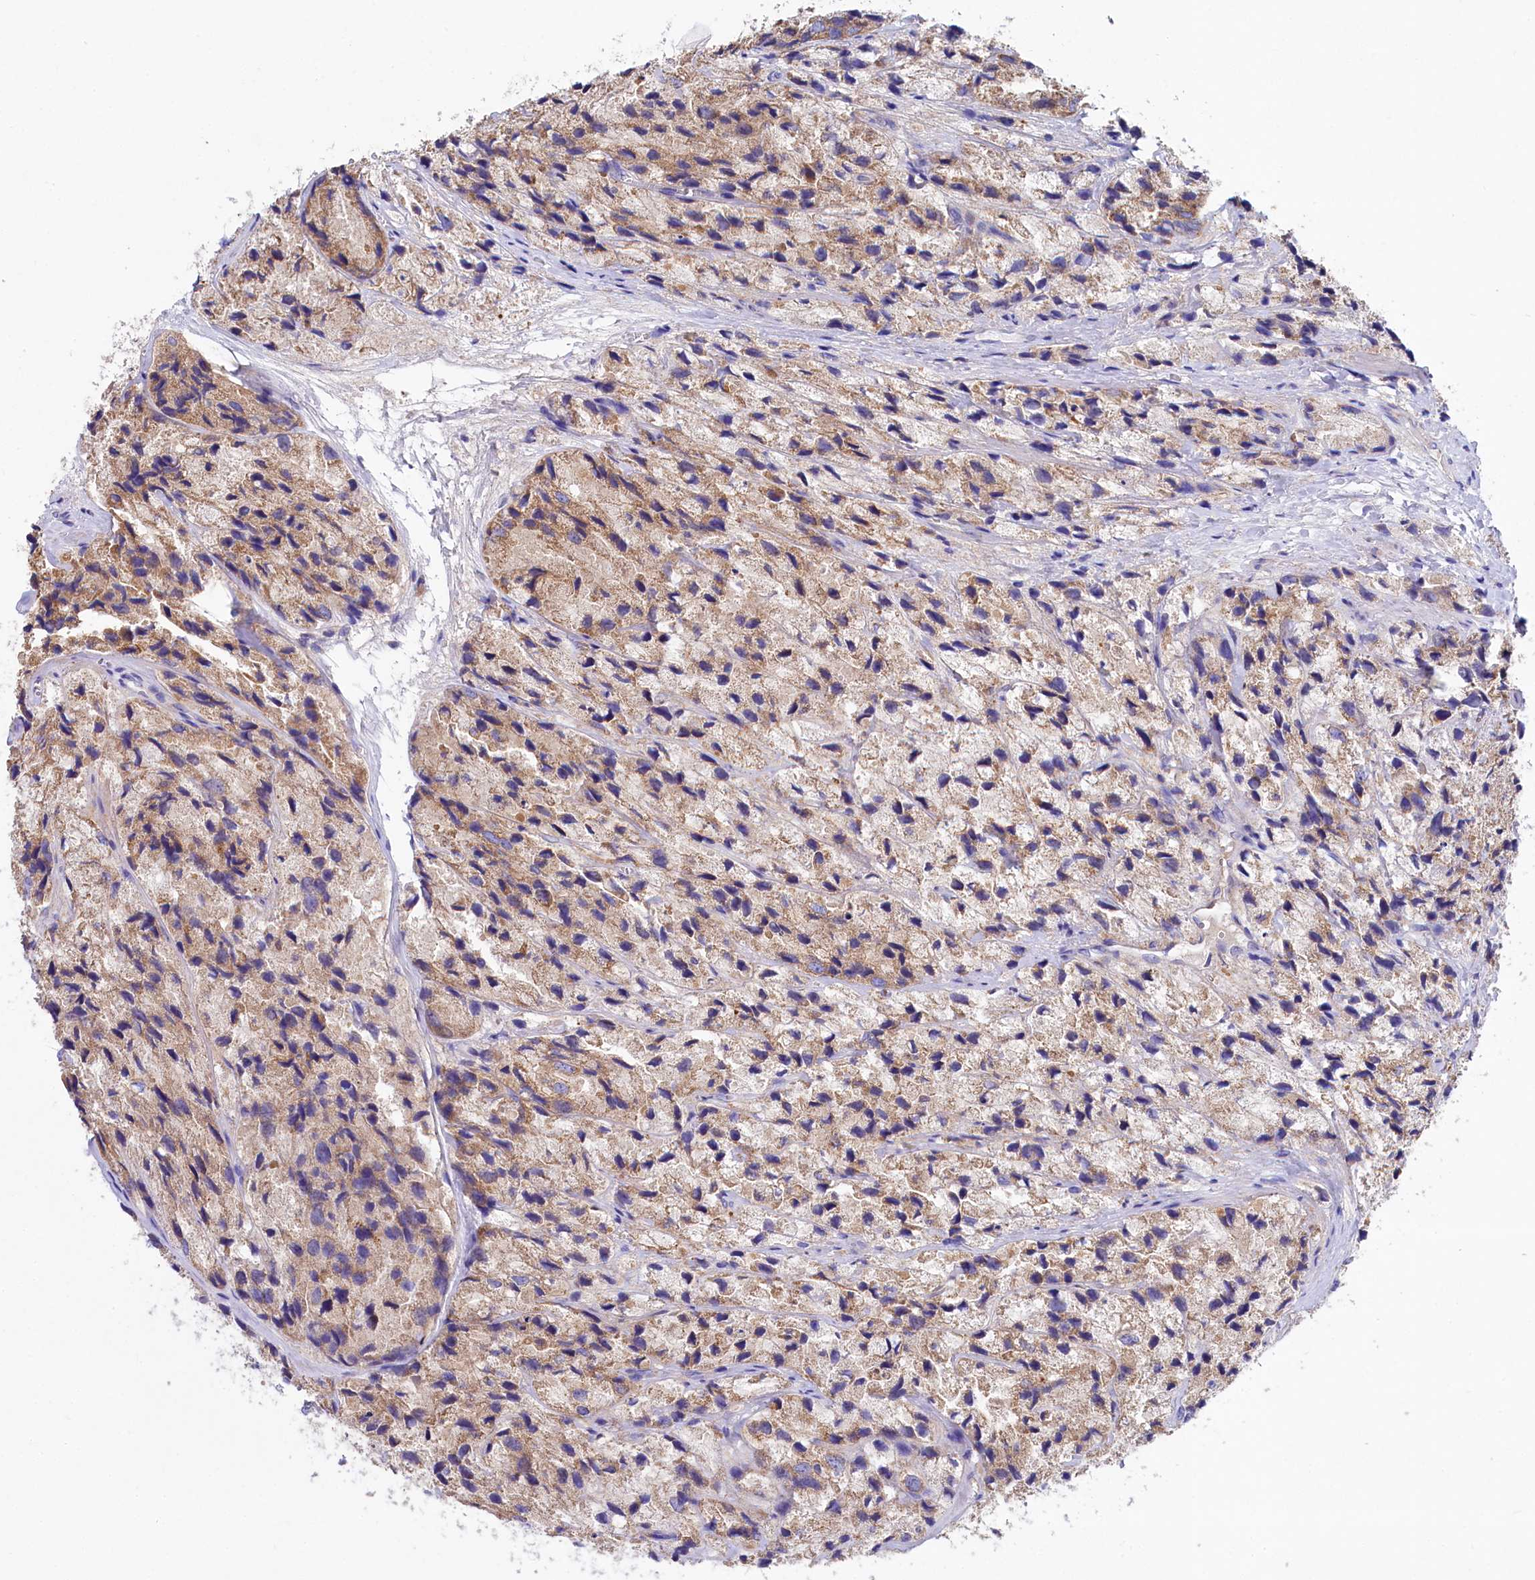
{"staining": {"intensity": "moderate", "quantity": "25%-75%", "location": "cytoplasmic/membranous"}, "tissue": "prostate cancer", "cell_type": "Tumor cells", "image_type": "cancer", "snomed": [{"axis": "morphology", "description": "Adenocarcinoma, High grade"}, {"axis": "topography", "description": "Prostate"}], "caption": "IHC (DAB) staining of prostate adenocarcinoma (high-grade) displays moderate cytoplasmic/membranous protein staining in approximately 25%-75% of tumor cells. (DAB IHC with brightfield microscopy, high magnification).", "gene": "VPS26B", "patient": {"sex": "male", "age": 66}}